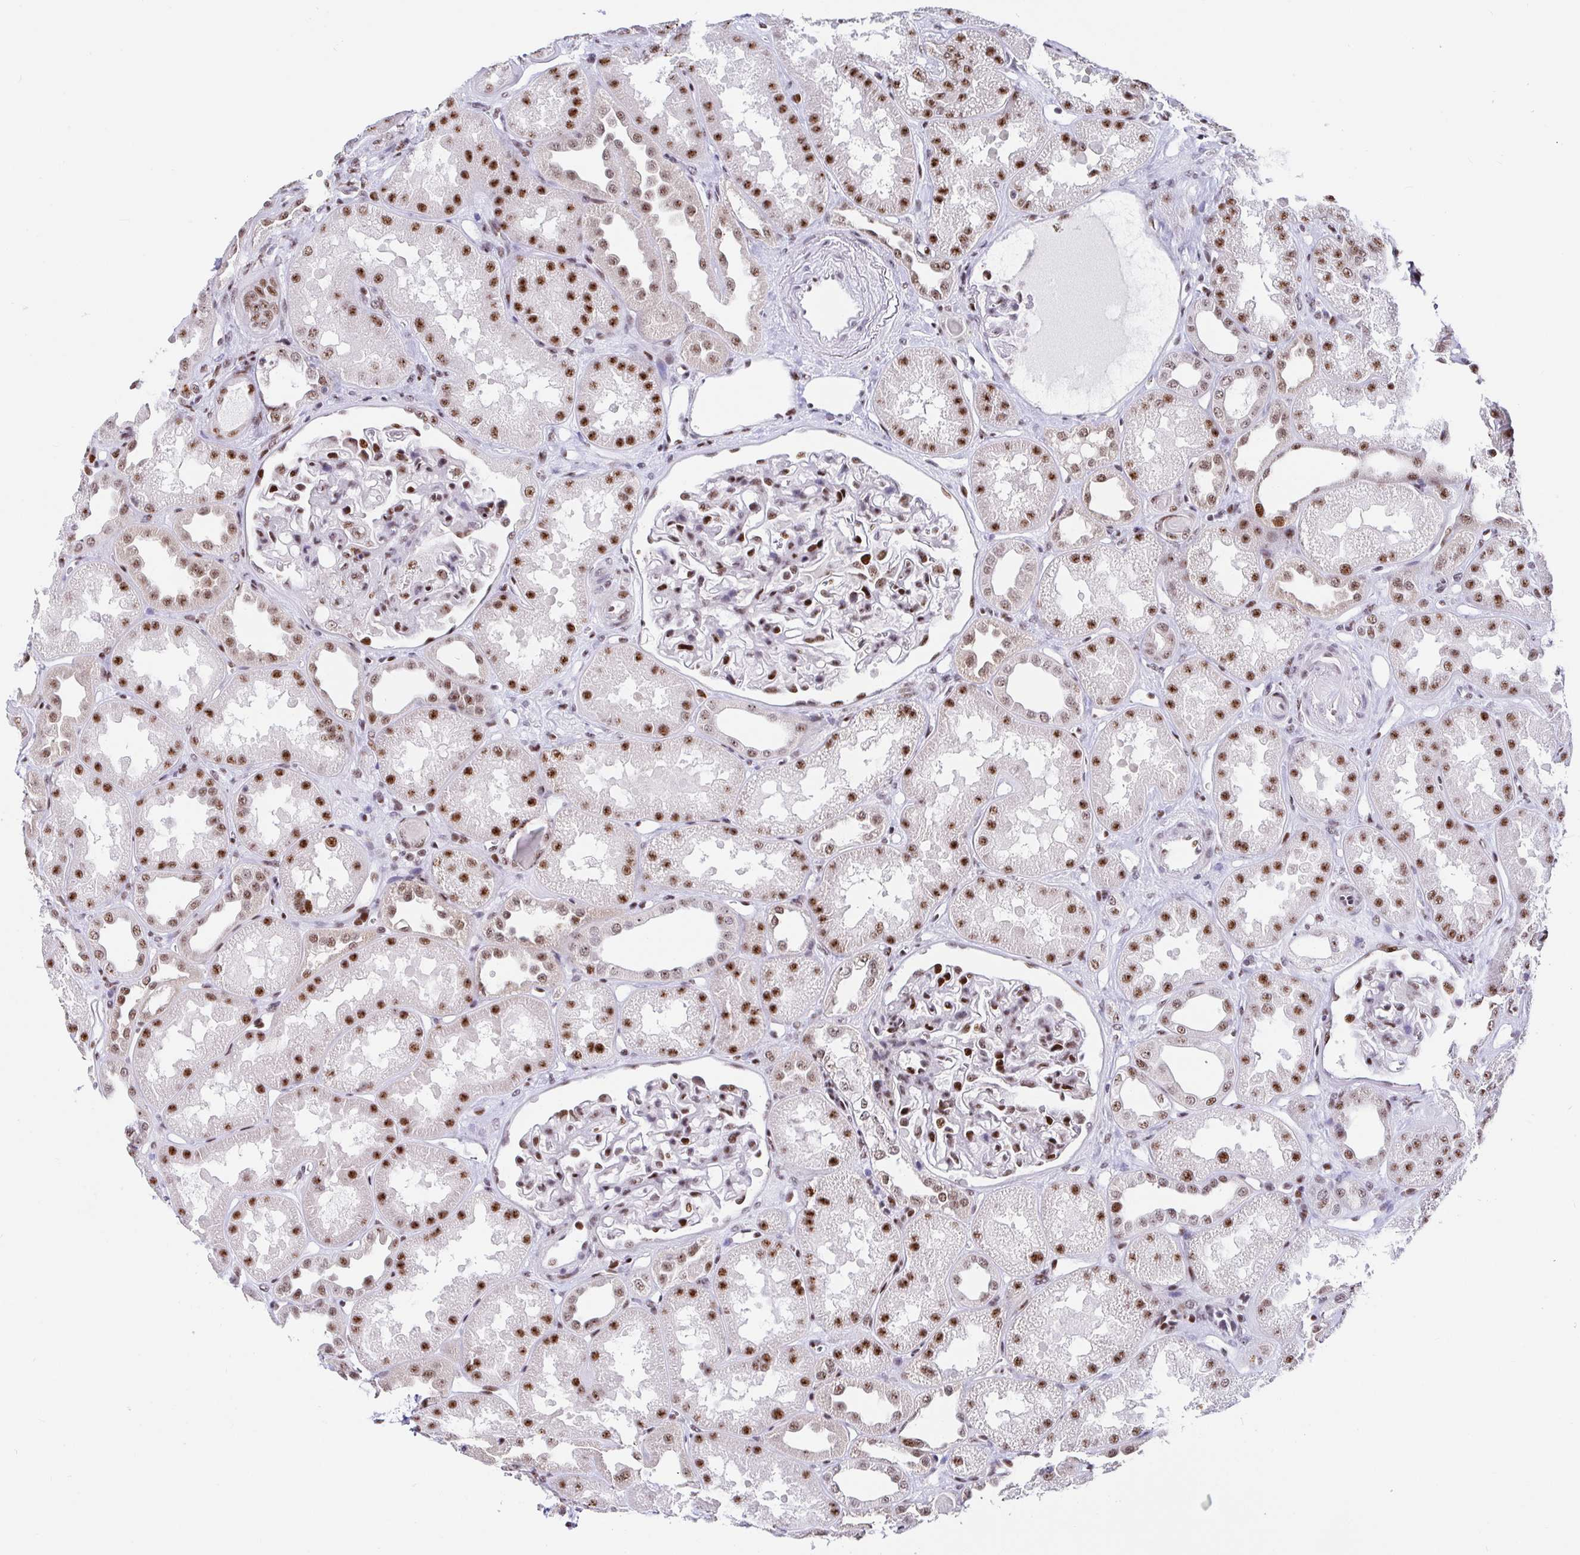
{"staining": {"intensity": "moderate", "quantity": "25%-75%", "location": "nuclear"}, "tissue": "kidney", "cell_type": "Cells in glomeruli", "image_type": "normal", "snomed": [{"axis": "morphology", "description": "Normal tissue, NOS"}, {"axis": "topography", "description": "Kidney"}], "caption": "Immunohistochemical staining of benign kidney displays moderate nuclear protein positivity in approximately 25%-75% of cells in glomeruli.", "gene": "SETD5", "patient": {"sex": "male", "age": 61}}